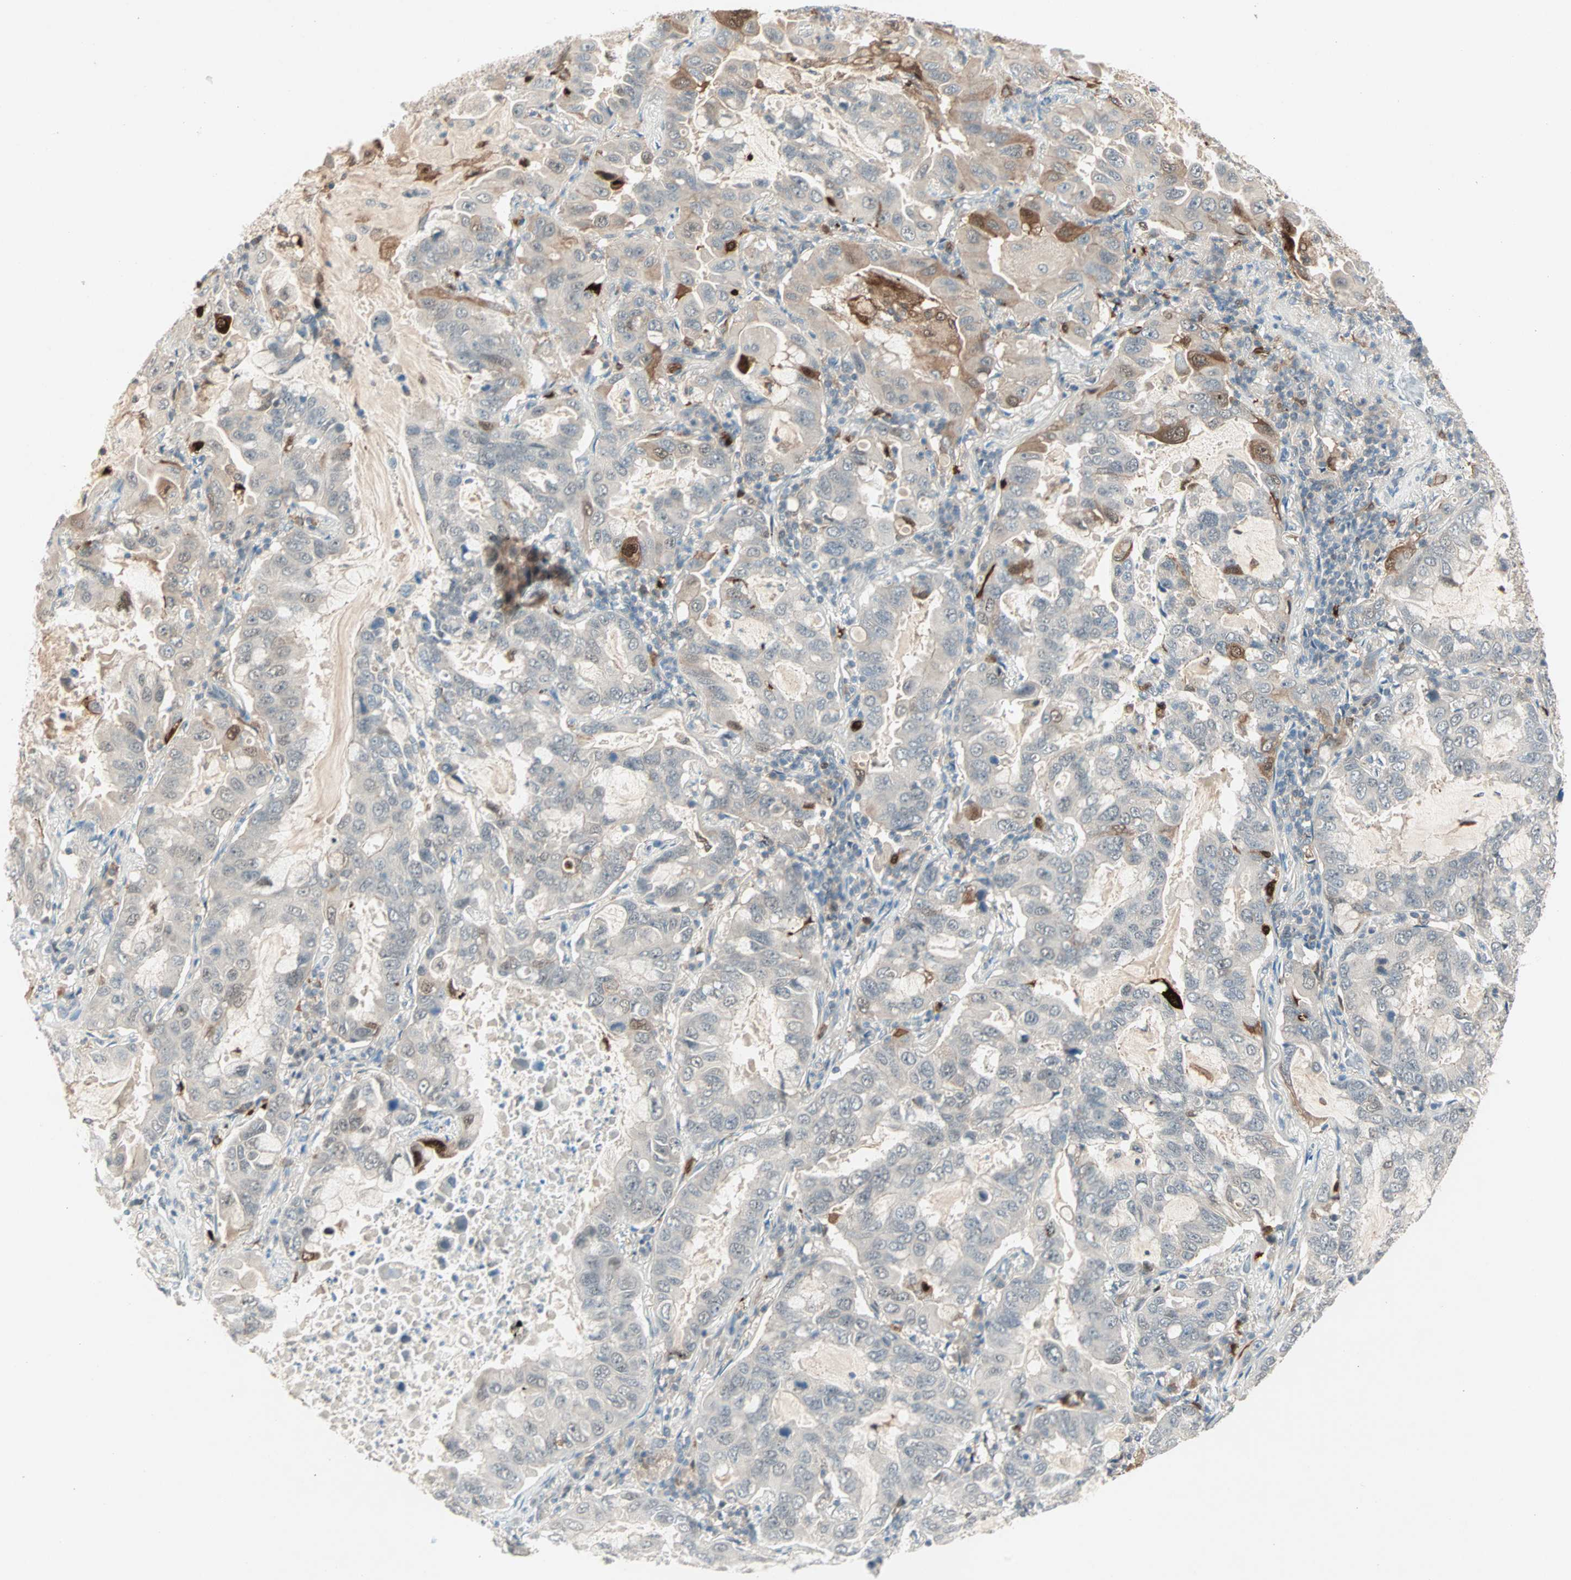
{"staining": {"intensity": "moderate", "quantity": "<25%", "location": "cytoplasmic/membranous,nuclear"}, "tissue": "lung cancer", "cell_type": "Tumor cells", "image_type": "cancer", "snomed": [{"axis": "morphology", "description": "Adenocarcinoma, NOS"}, {"axis": "topography", "description": "Lung"}], "caption": "Protein analysis of adenocarcinoma (lung) tissue exhibits moderate cytoplasmic/membranous and nuclear staining in about <25% of tumor cells. The staining was performed using DAB (3,3'-diaminobenzidine) to visualize the protein expression in brown, while the nuclei were stained in blue with hematoxylin (Magnification: 20x).", "gene": "RTL6", "patient": {"sex": "male", "age": 64}}